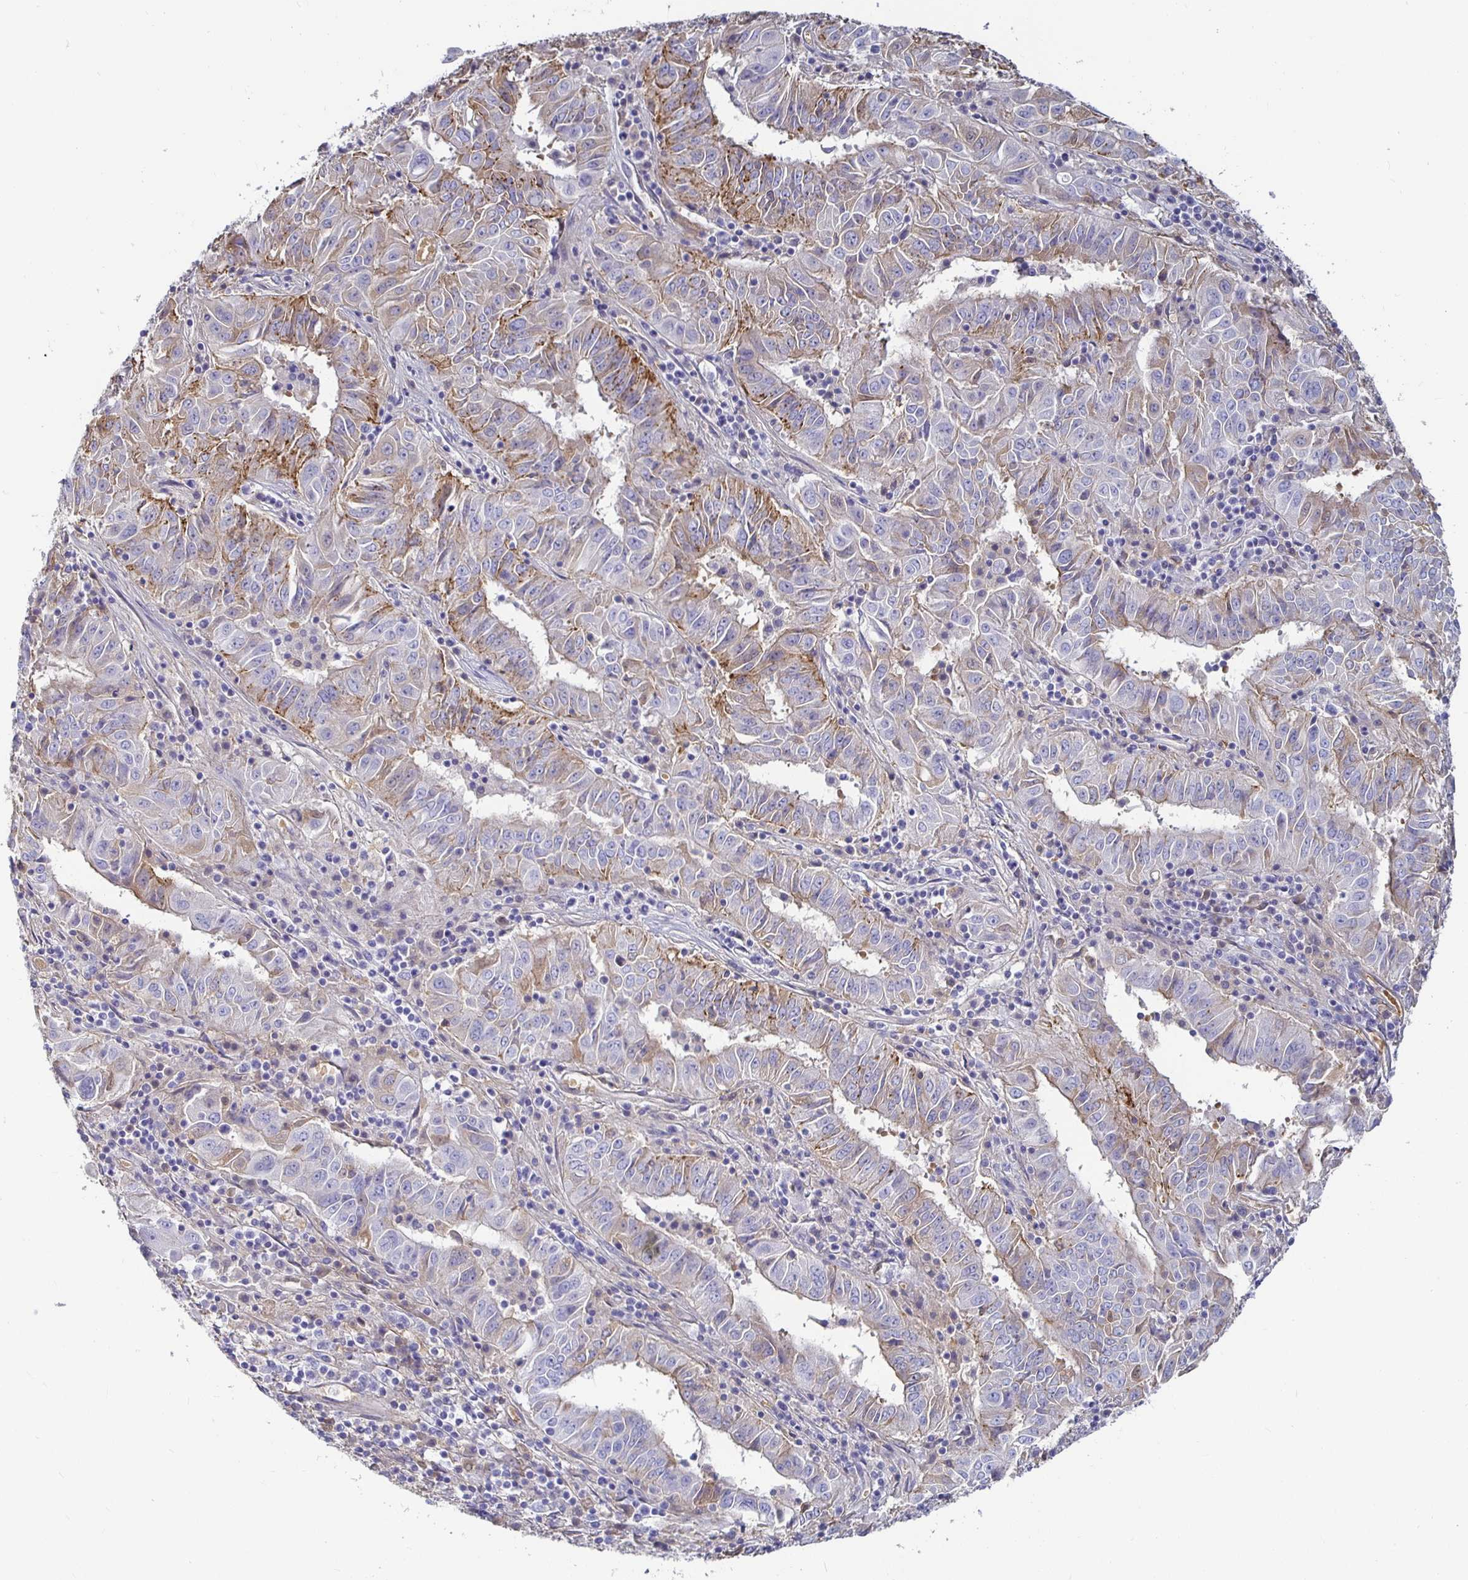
{"staining": {"intensity": "moderate", "quantity": "<25%", "location": "cytoplasmic/membranous"}, "tissue": "pancreatic cancer", "cell_type": "Tumor cells", "image_type": "cancer", "snomed": [{"axis": "morphology", "description": "Adenocarcinoma, NOS"}, {"axis": "topography", "description": "Pancreas"}], "caption": "The image displays staining of pancreatic adenocarcinoma, revealing moderate cytoplasmic/membranous protein expression (brown color) within tumor cells.", "gene": "CA9", "patient": {"sex": "male", "age": 63}}